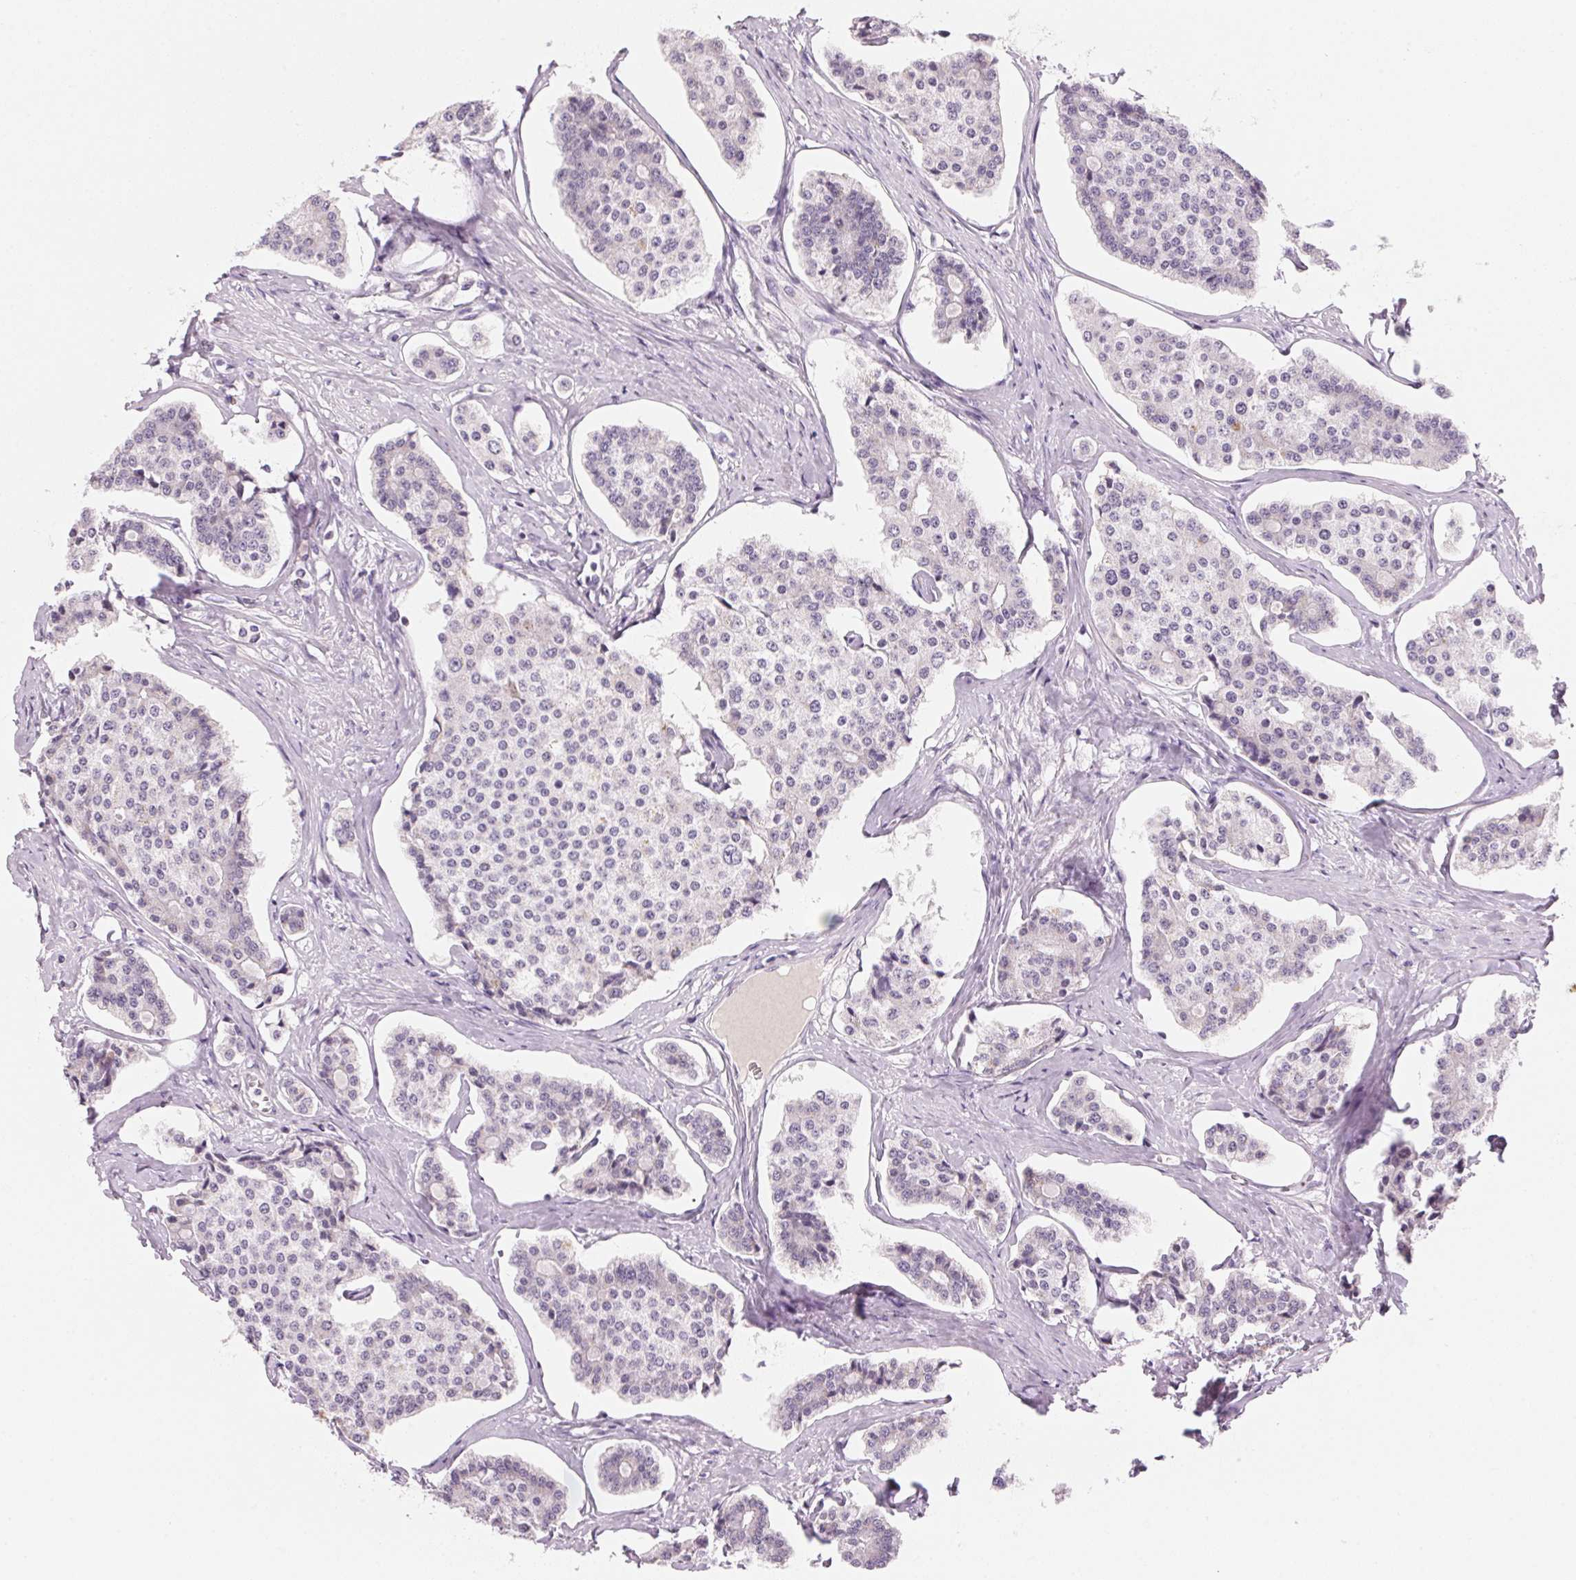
{"staining": {"intensity": "negative", "quantity": "none", "location": "none"}, "tissue": "carcinoid", "cell_type": "Tumor cells", "image_type": "cancer", "snomed": [{"axis": "morphology", "description": "Carcinoid, malignant, NOS"}, {"axis": "topography", "description": "Small intestine"}], "caption": "Protein analysis of carcinoid demonstrates no significant expression in tumor cells. The staining is performed using DAB (3,3'-diaminobenzidine) brown chromogen with nuclei counter-stained in using hematoxylin.", "gene": "CYP11B1", "patient": {"sex": "female", "age": 65}}